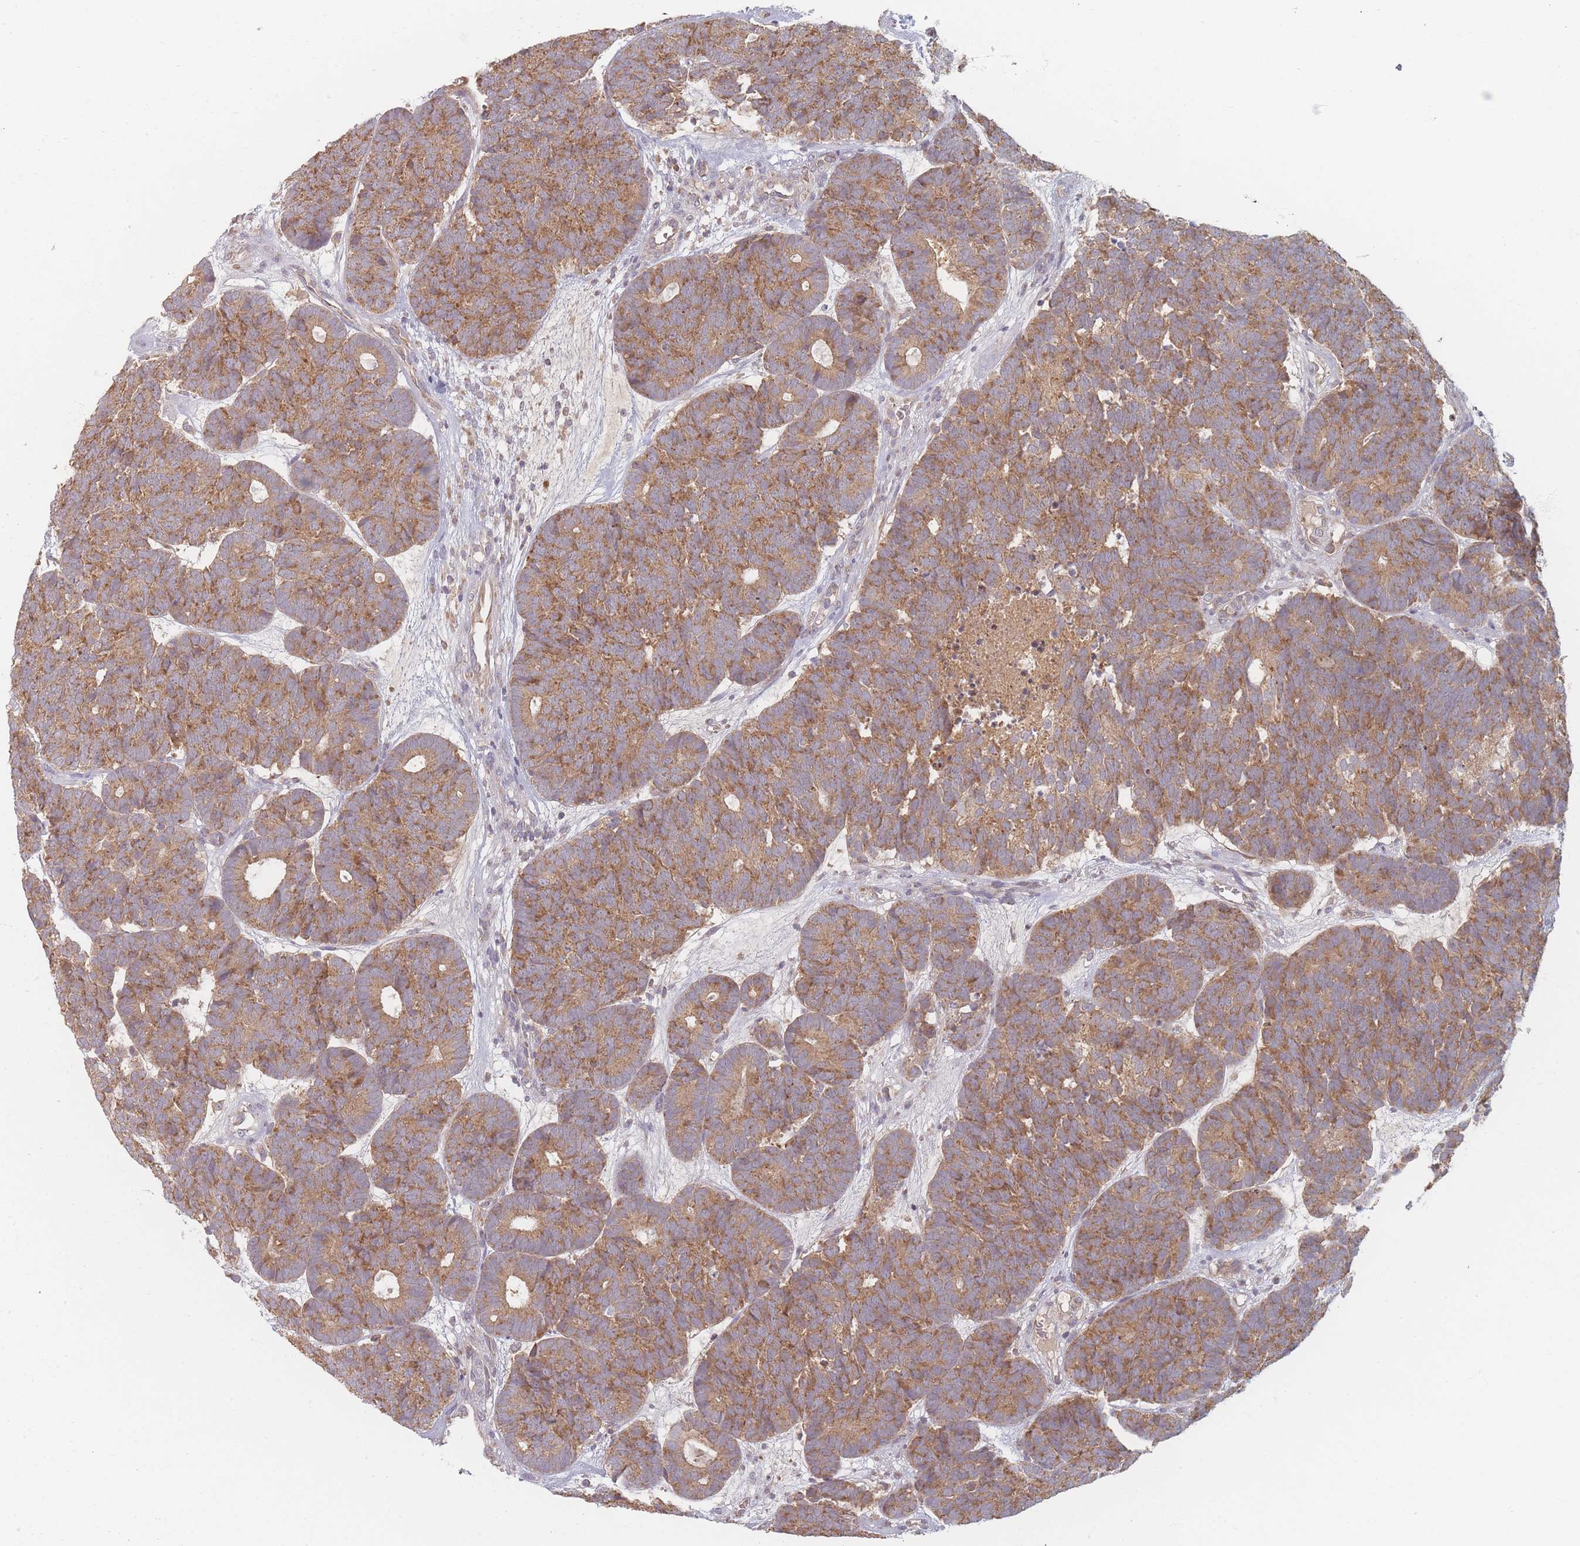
{"staining": {"intensity": "moderate", "quantity": ">75%", "location": "cytoplasmic/membranous"}, "tissue": "head and neck cancer", "cell_type": "Tumor cells", "image_type": "cancer", "snomed": [{"axis": "morphology", "description": "Adenocarcinoma, NOS"}, {"axis": "topography", "description": "Head-Neck"}], "caption": "Head and neck cancer (adenocarcinoma) was stained to show a protein in brown. There is medium levels of moderate cytoplasmic/membranous expression in approximately >75% of tumor cells. (DAB (3,3'-diaminobenzidine) IHC, brown staining for protein, blue staining for nuclei).", "gene": "SLC35F3", "patient": {"sex": "female", "age": 81}}